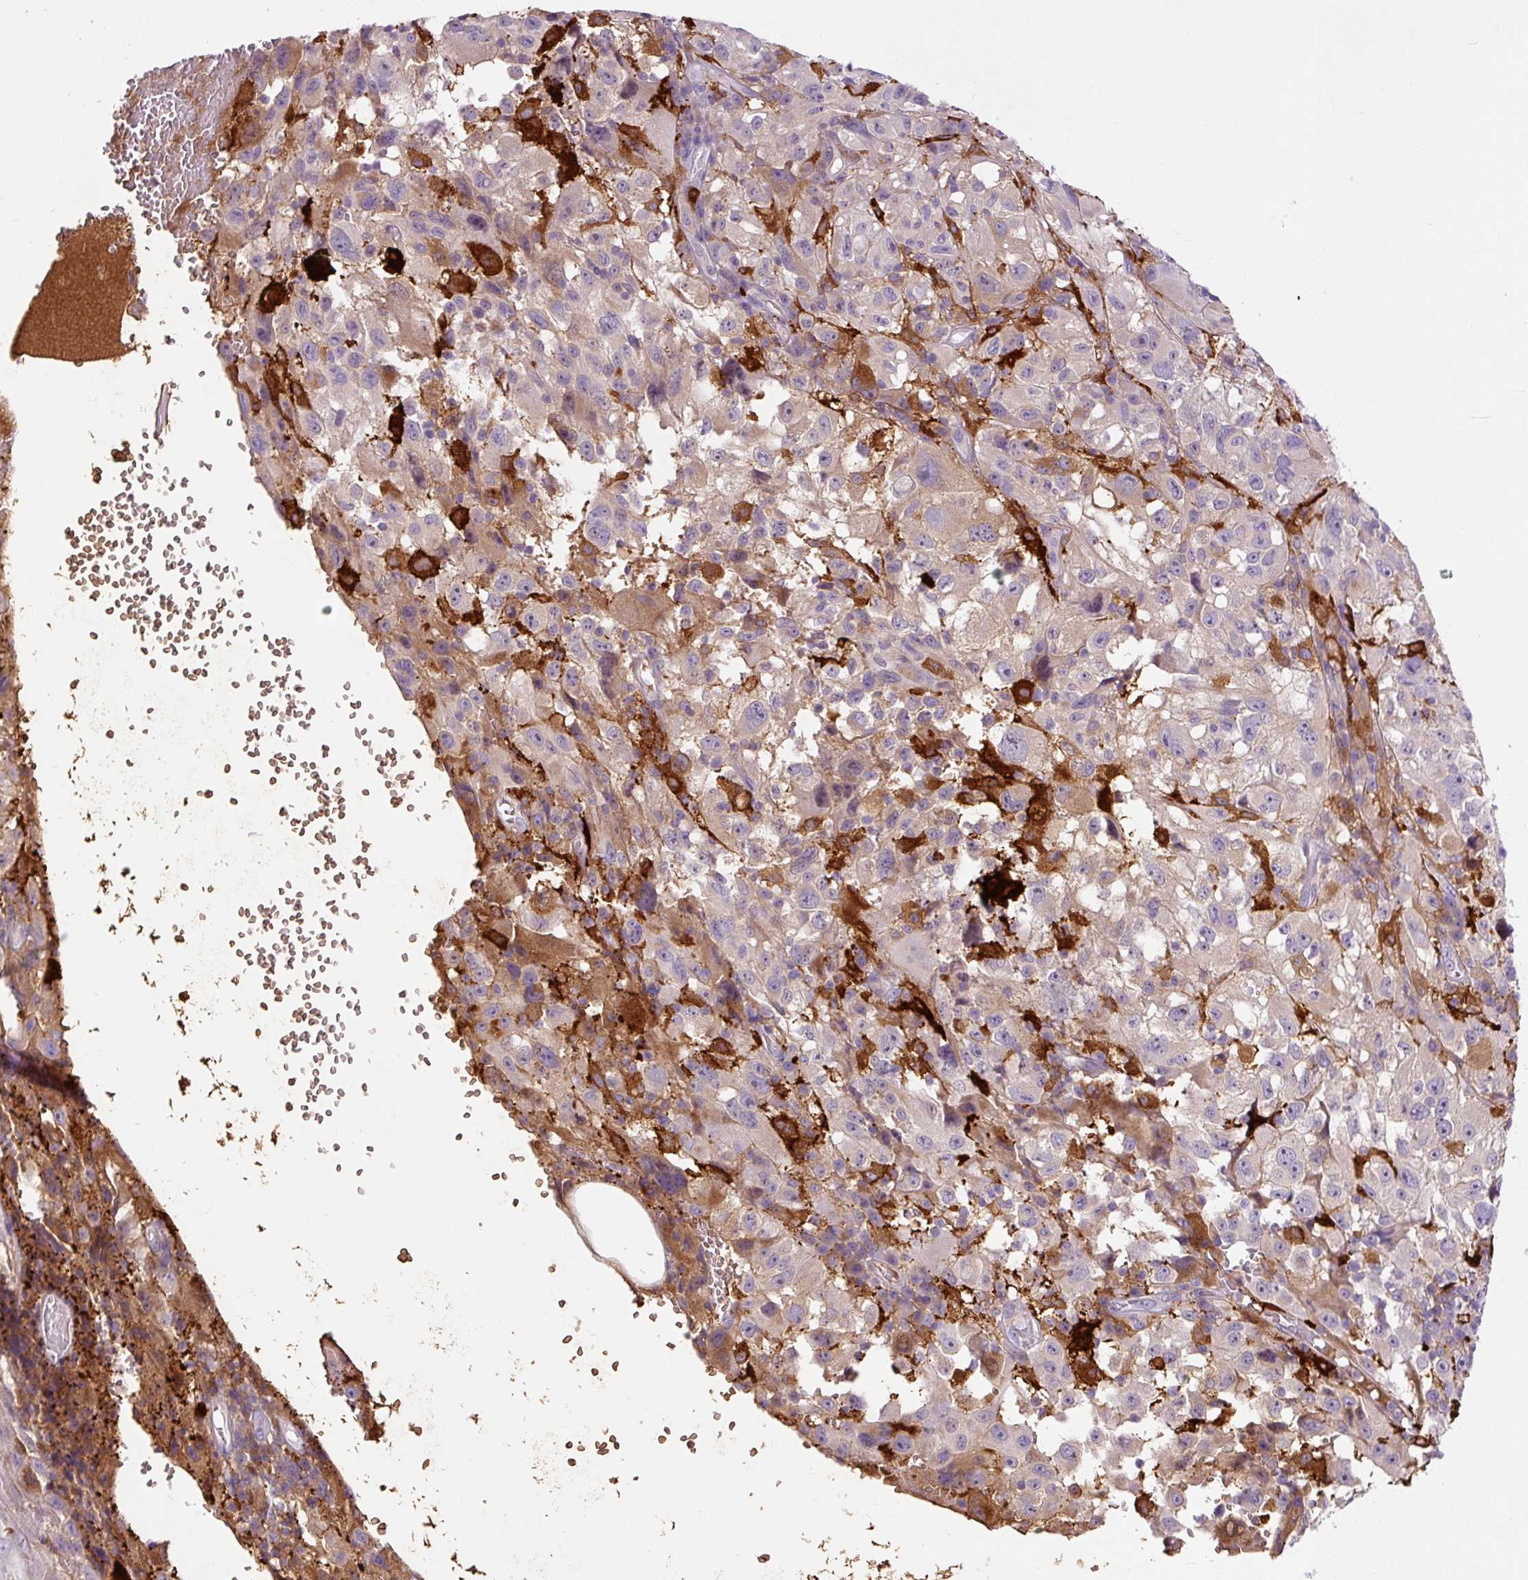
{"staining": {"intensity": "moderate", "quantity": "25%-75%", "location": "cytoplasmic/membranous"}, "tissue": "melanoma", "cell_type": "Tumor cells", "image_type": "cancer", "snomed": [{"axis": "morphology", "description": "Malignant melanoma, NOS"}, {"axis": "topography", "description": "Skin"}], "caption": "Moderate cytoplasmic/membranous positivity is appreciated in about 25%-75% of tumor cells in melanoma.", "gene": "FUT10", "patient": {"sex": "female", "age": 71}}